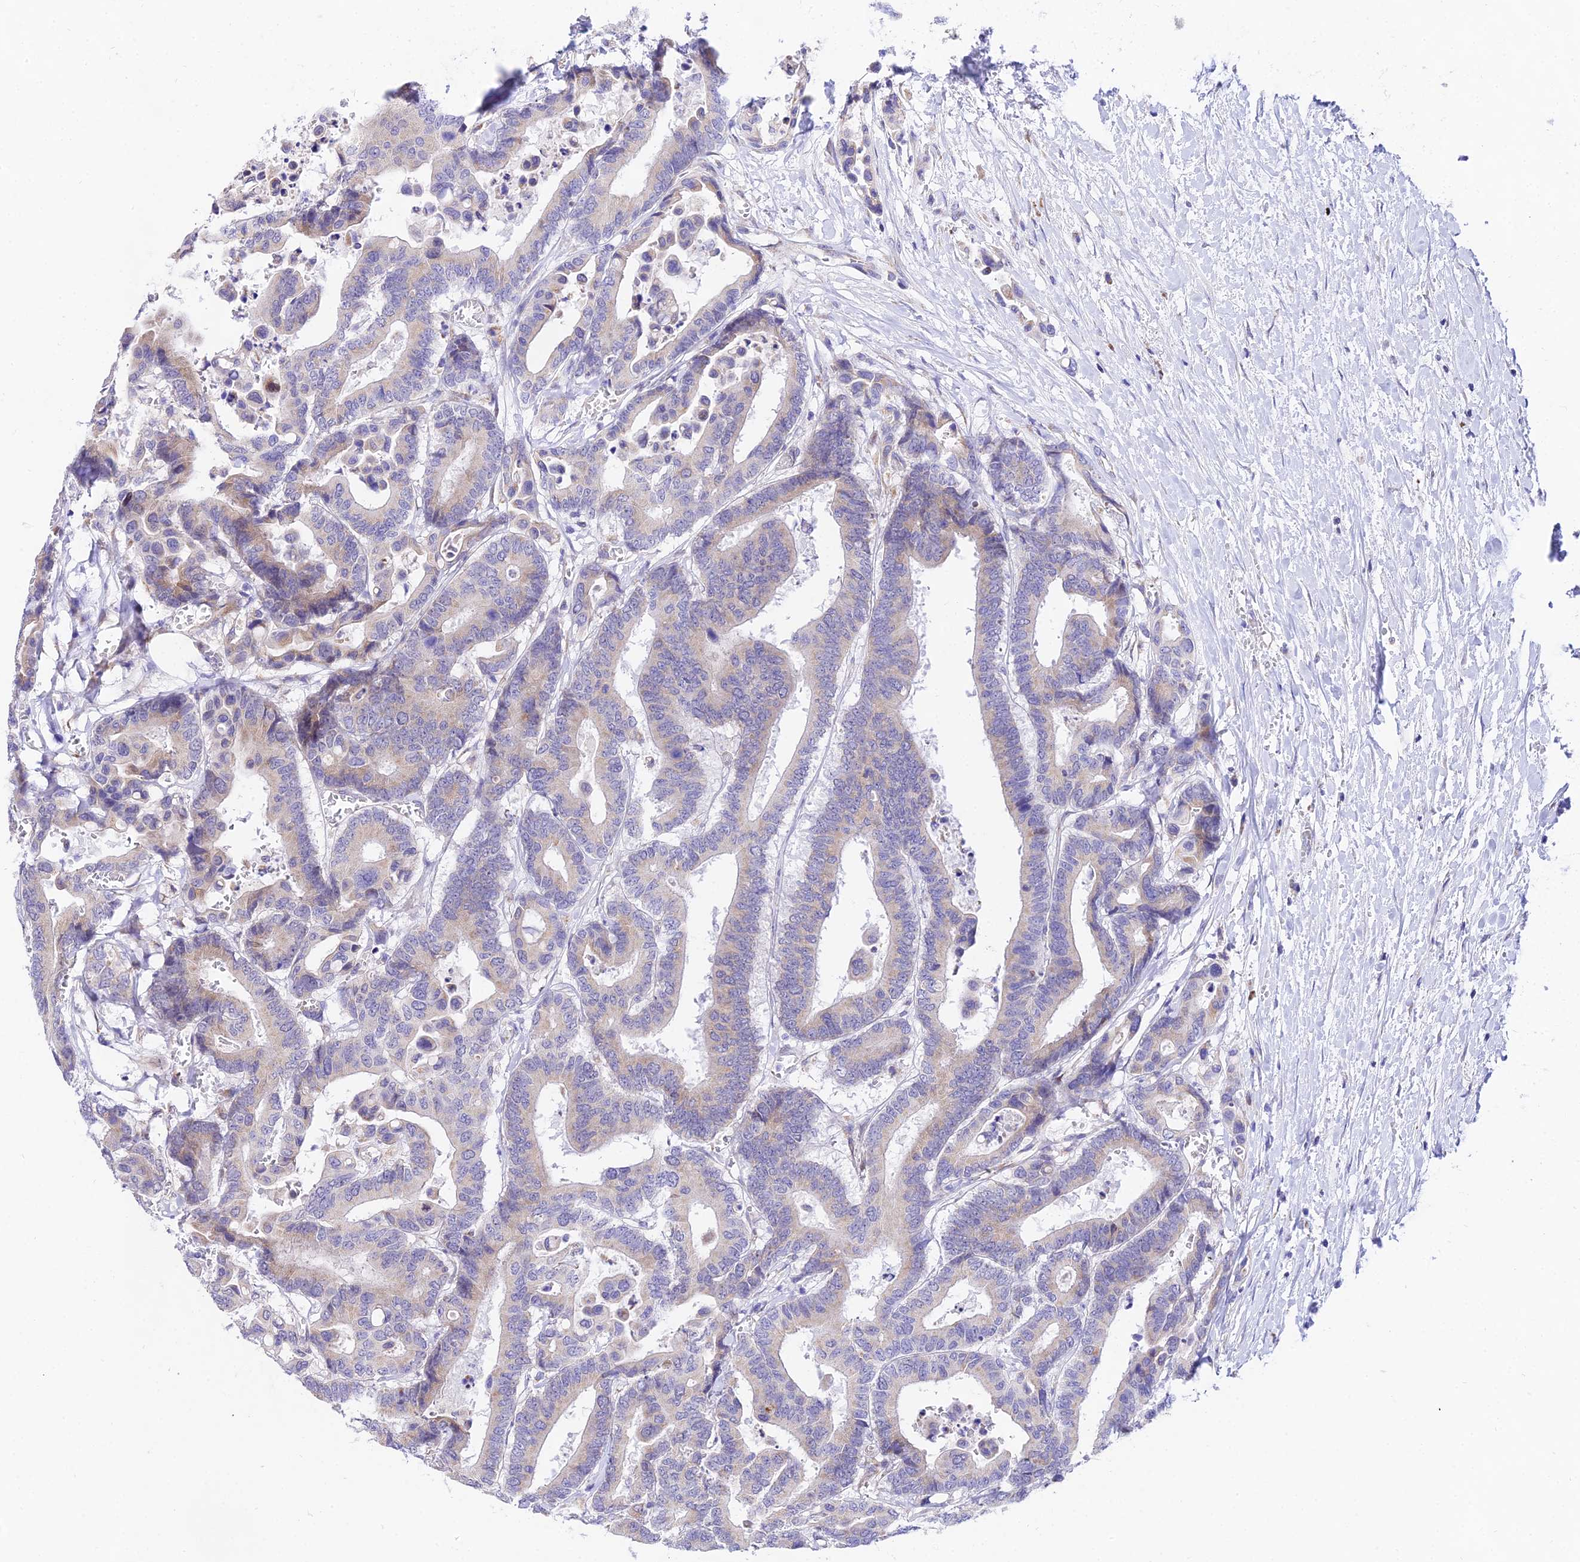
{"staining": {"intensity": "weak", "quantity": "<25%", "location": "cytoplasmic/membranous"}, "tissue": "colorectal cancer", "cell_type": "Tumor cells", "image_type": "cancer", "snomed": [{"axis": "morphology", "description": "Normal tissue, NOS"}, {"axis": "morphology", "description": "Adenocarcinoma, NOS"}, {"axis": "topography", "description": "Colon"}], "caption": "Histopathology image shows no protein staining in tumor cells of colorectal adenocarcinoma tissue.", "gene": "ATP5PB", "patient": {"sex": "male", "age": 82}}